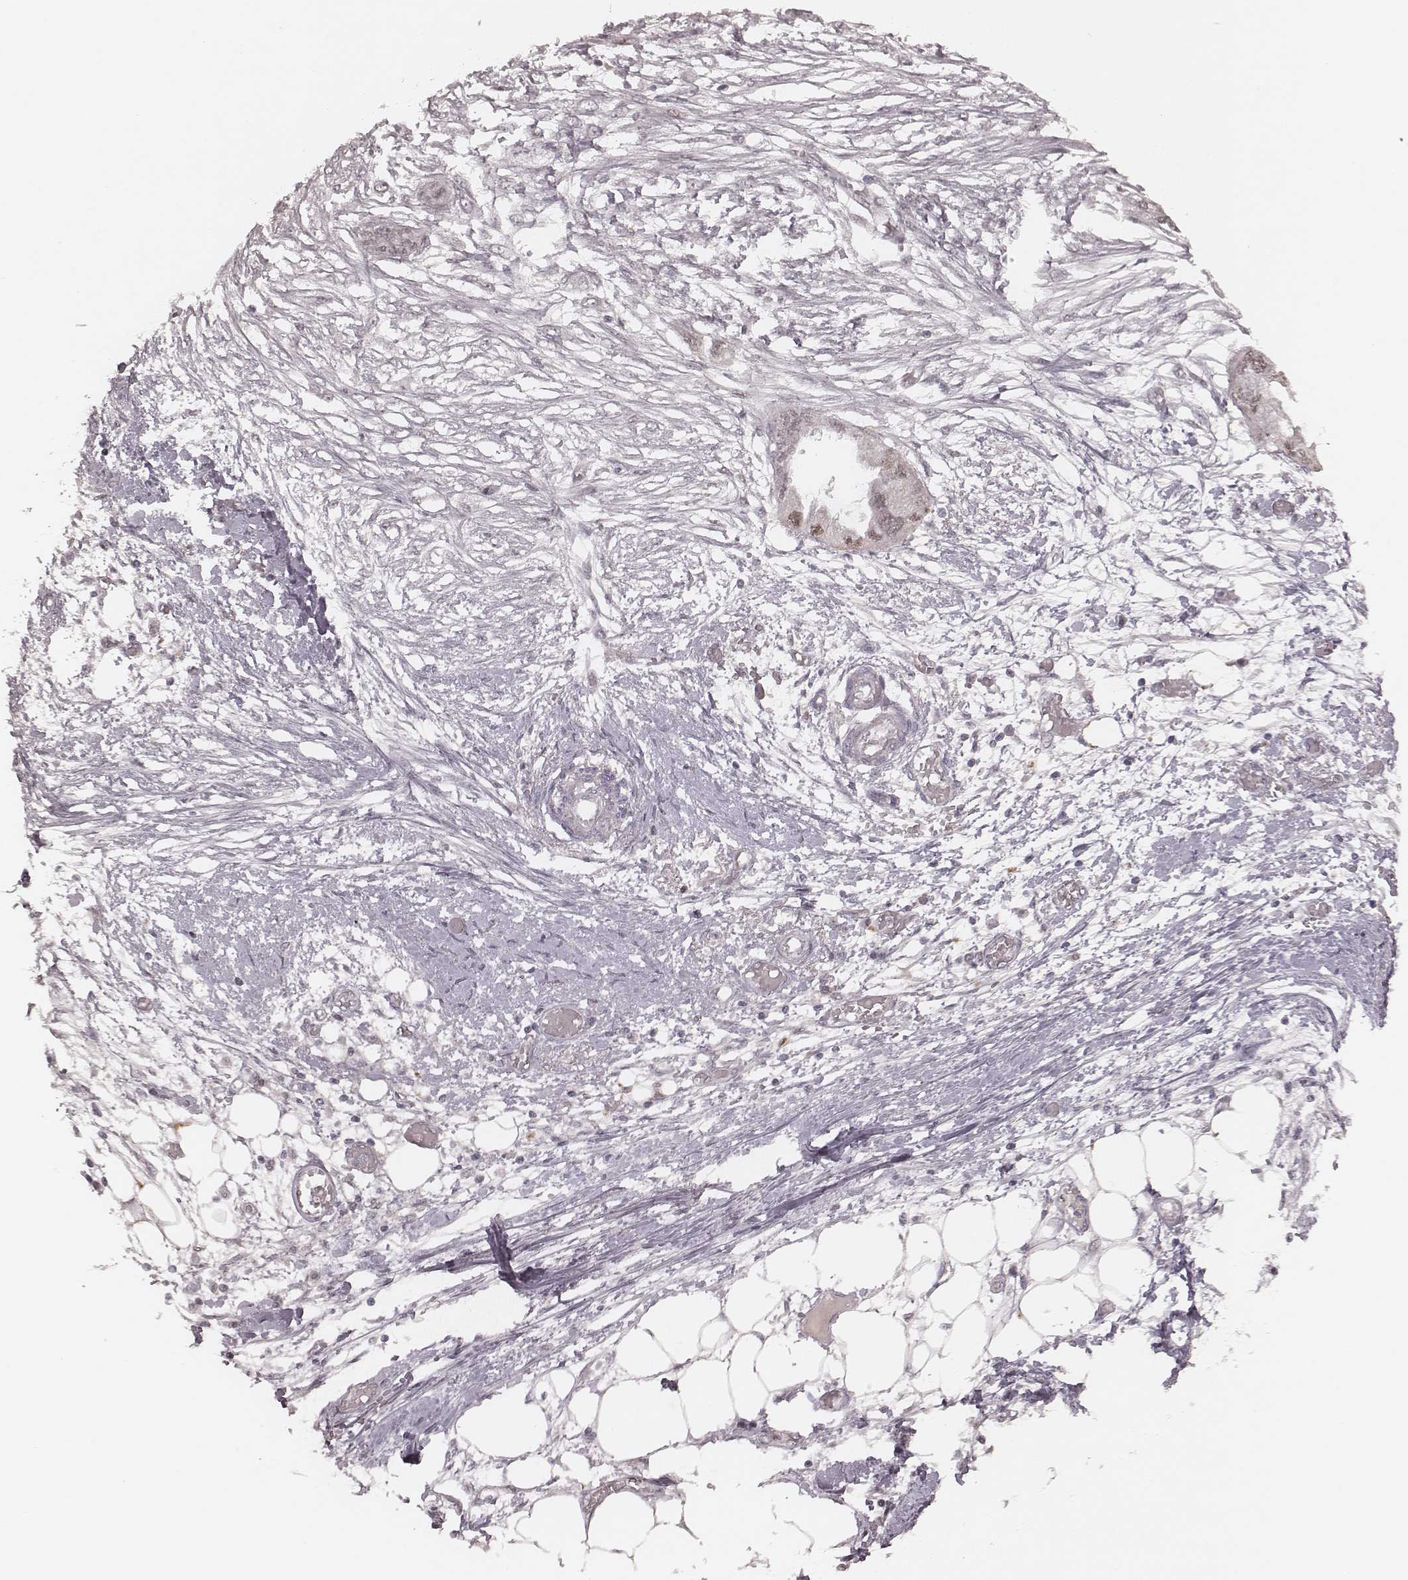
{"staining": {"intensity": "weak", "quantity": "25%-75%", "location": "nuclear"}, "tissue": "endometrial cancer", "cell_type": "Tumor cells", "image_type": "cancer", "snomed": [{"axis": "morphology", "description": "Adenocarcinoma, NOS"}, {"axis": "morphology", "description": "Adenocarcinoma, metastatic, NOS"}, {"axis": "topography", "description": "Adipose tissue"}, {"axis": "topography", "description": "Endometrium"}], "caption": "DAB immunohistochemical staining of endometrial adenocarcinoma reveals weak nuclear protein staining in approximately 25%-75% of tumor cells. (DAB (3,3'-diaminobenzidine) = brown stain, brightfield microscopy at high magnification).", "gene": "FAM13B", "patient": {"sex": "female", "age": 67}}